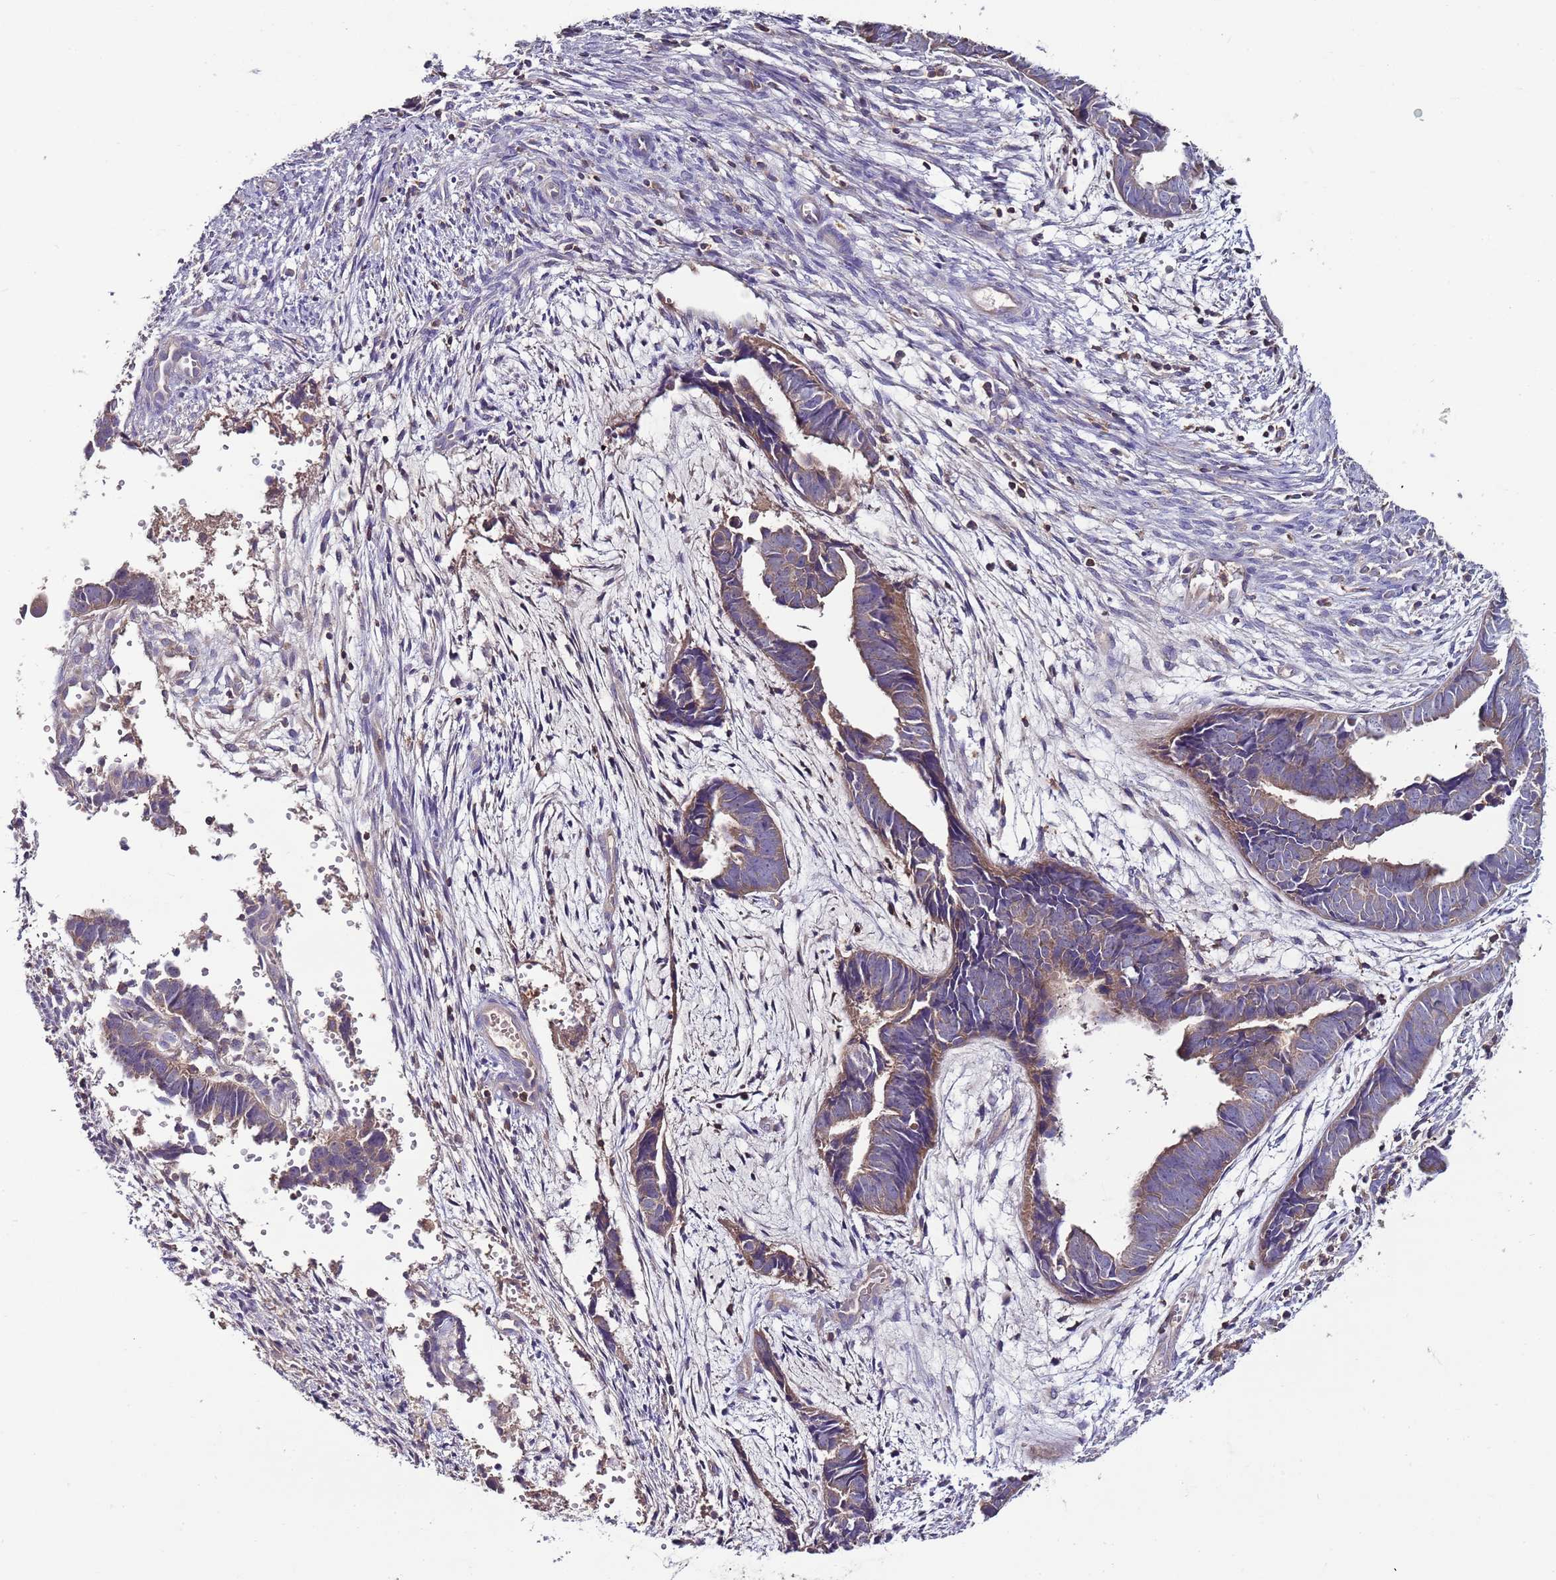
{"staining": {"intensity": "weak", "quantity": ">75%", "location": "cytoplasmic/membranous"}, "tissue": "endometrial cancer", "cell_type": "Tumor cells", "image_type": "cancer", "snomed": [{"axis": "morphology", "description": "Adenocarcinoma, NOS"}, {"axis": "topography", "description": "Endometrium"}], "caption": "This photomicrograph demonstrates immunohistochemistry (IHC) staining of endometrial cancer, with low weak cytoplasmic/membranous positivity in approximately >75% of tumor cells.", "gene": "IGIP", "patient": {"sex": "female", "age": 75}}